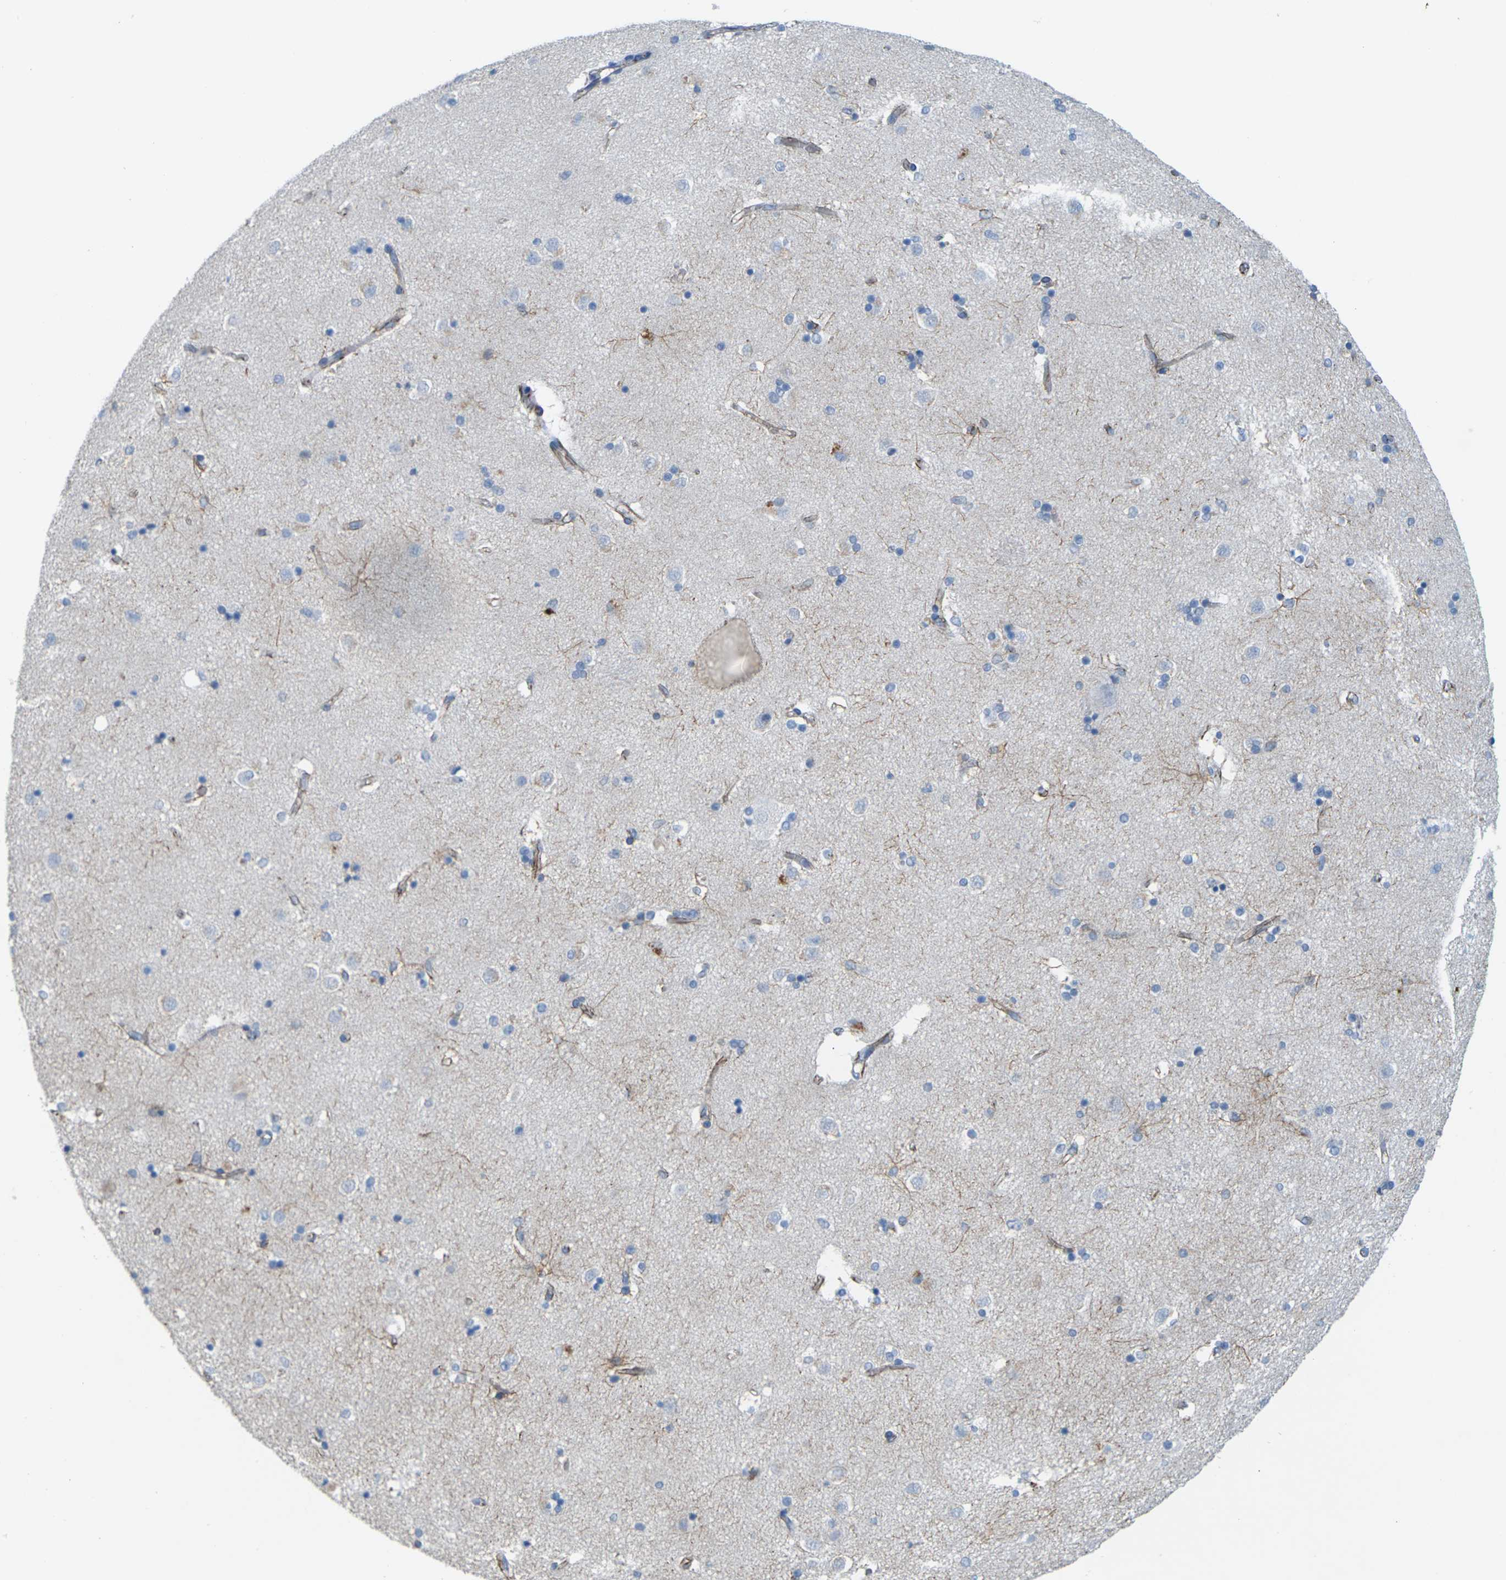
{"staining": {"intensity": "weak", "quantity": "<25%", "location": "cytoplasmic/membranous"}, "tissue": "caudate", "cell_type": "Glial cells", "image_type": "normal", "snomed": [{"axis": "morphology", "description": "Normal tissue, NOS"}, {"axis": "topography", "description": "Lateral ventricle wall"}], "caption": "An immunohistochemistry (IHC) photomicrograph of normal caudate is shown. There is no staining in glial cells of caudate.", "gene": "CLDN3", "patient": {"sex": "female", "age": 54}}